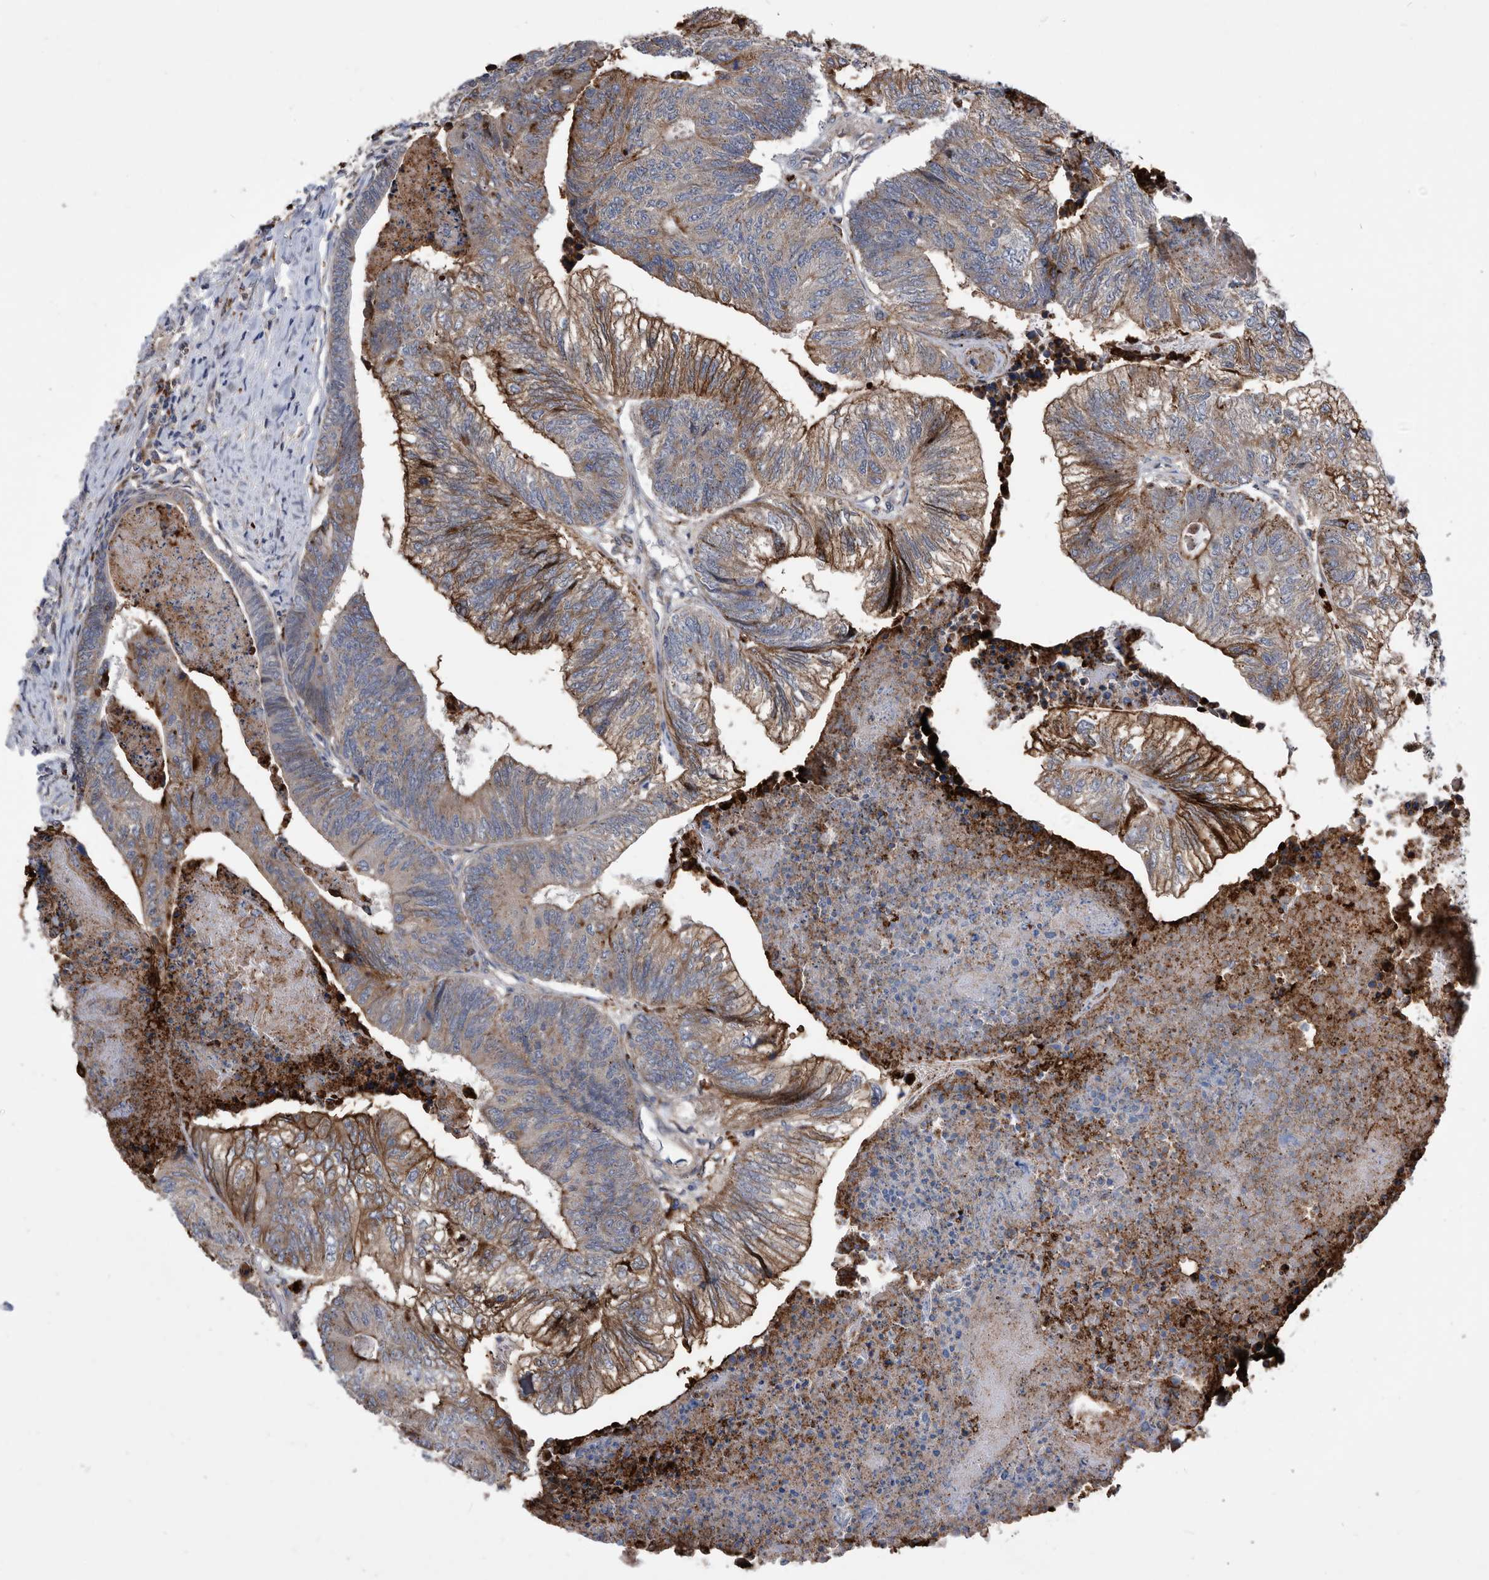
{"staining": {"intensity": "moderate", "quantity": "25%-75%", "location": "cytoplasmic/membranous"}, "tissue": "colorectal cancer", "cell_type": "Tumor cells", "image_type": "cancer", "snomed": [{"axis": "morphology", "description": "Adenocarcinoma, NOS"}, {"axis": "topography", "description": "Colon"}], "caption": "Human colorectal cancer (adenocarcinoma) stained for a protein (brown) shows moderate cytoplasmic/membranous positive expression in about 25%-75% of tumor cells.", "gene": "BAIAP3", "patient": {"sex": "female", "age": 67}}